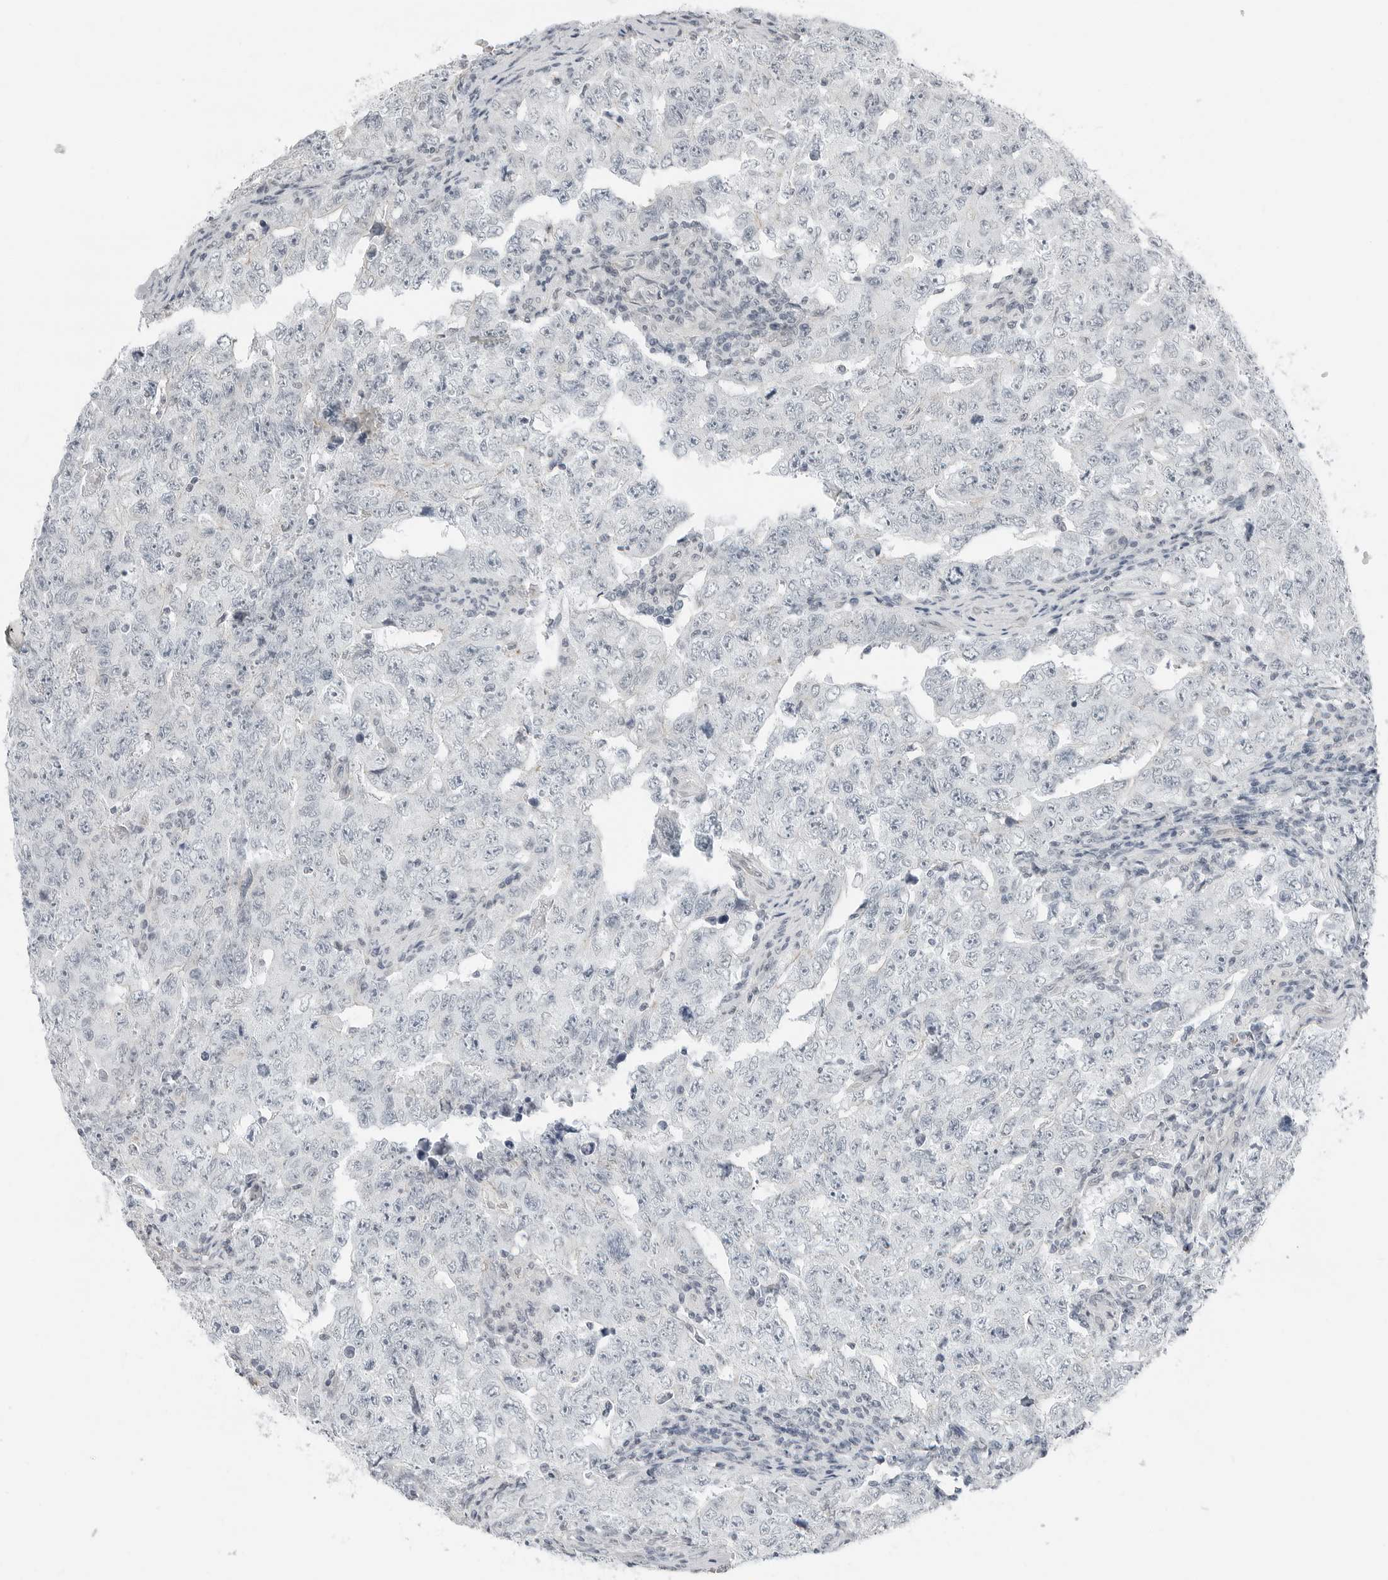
{"staining": {"intensity": "negative", "quantity": "none", "location": "none"}, "tissue": "testis cancer", "cell_type": "Tumor cells", "image_type": "cancer", "snomed": [{"axis": "morphology", "description": "Carcinoma, Embryonal, NOS"}, {"axis": "topography", "description": "Testis"}], "caption": "Immunohistochemistry (IHC) image of neoplastic tissue: testis cancer stained with DAB (3,3'-diaminobenzidine) exhibits no significant protein staining in tumor cells.", "gene": "XIRP1", "patient": {"sex": "male", "age": 26}}